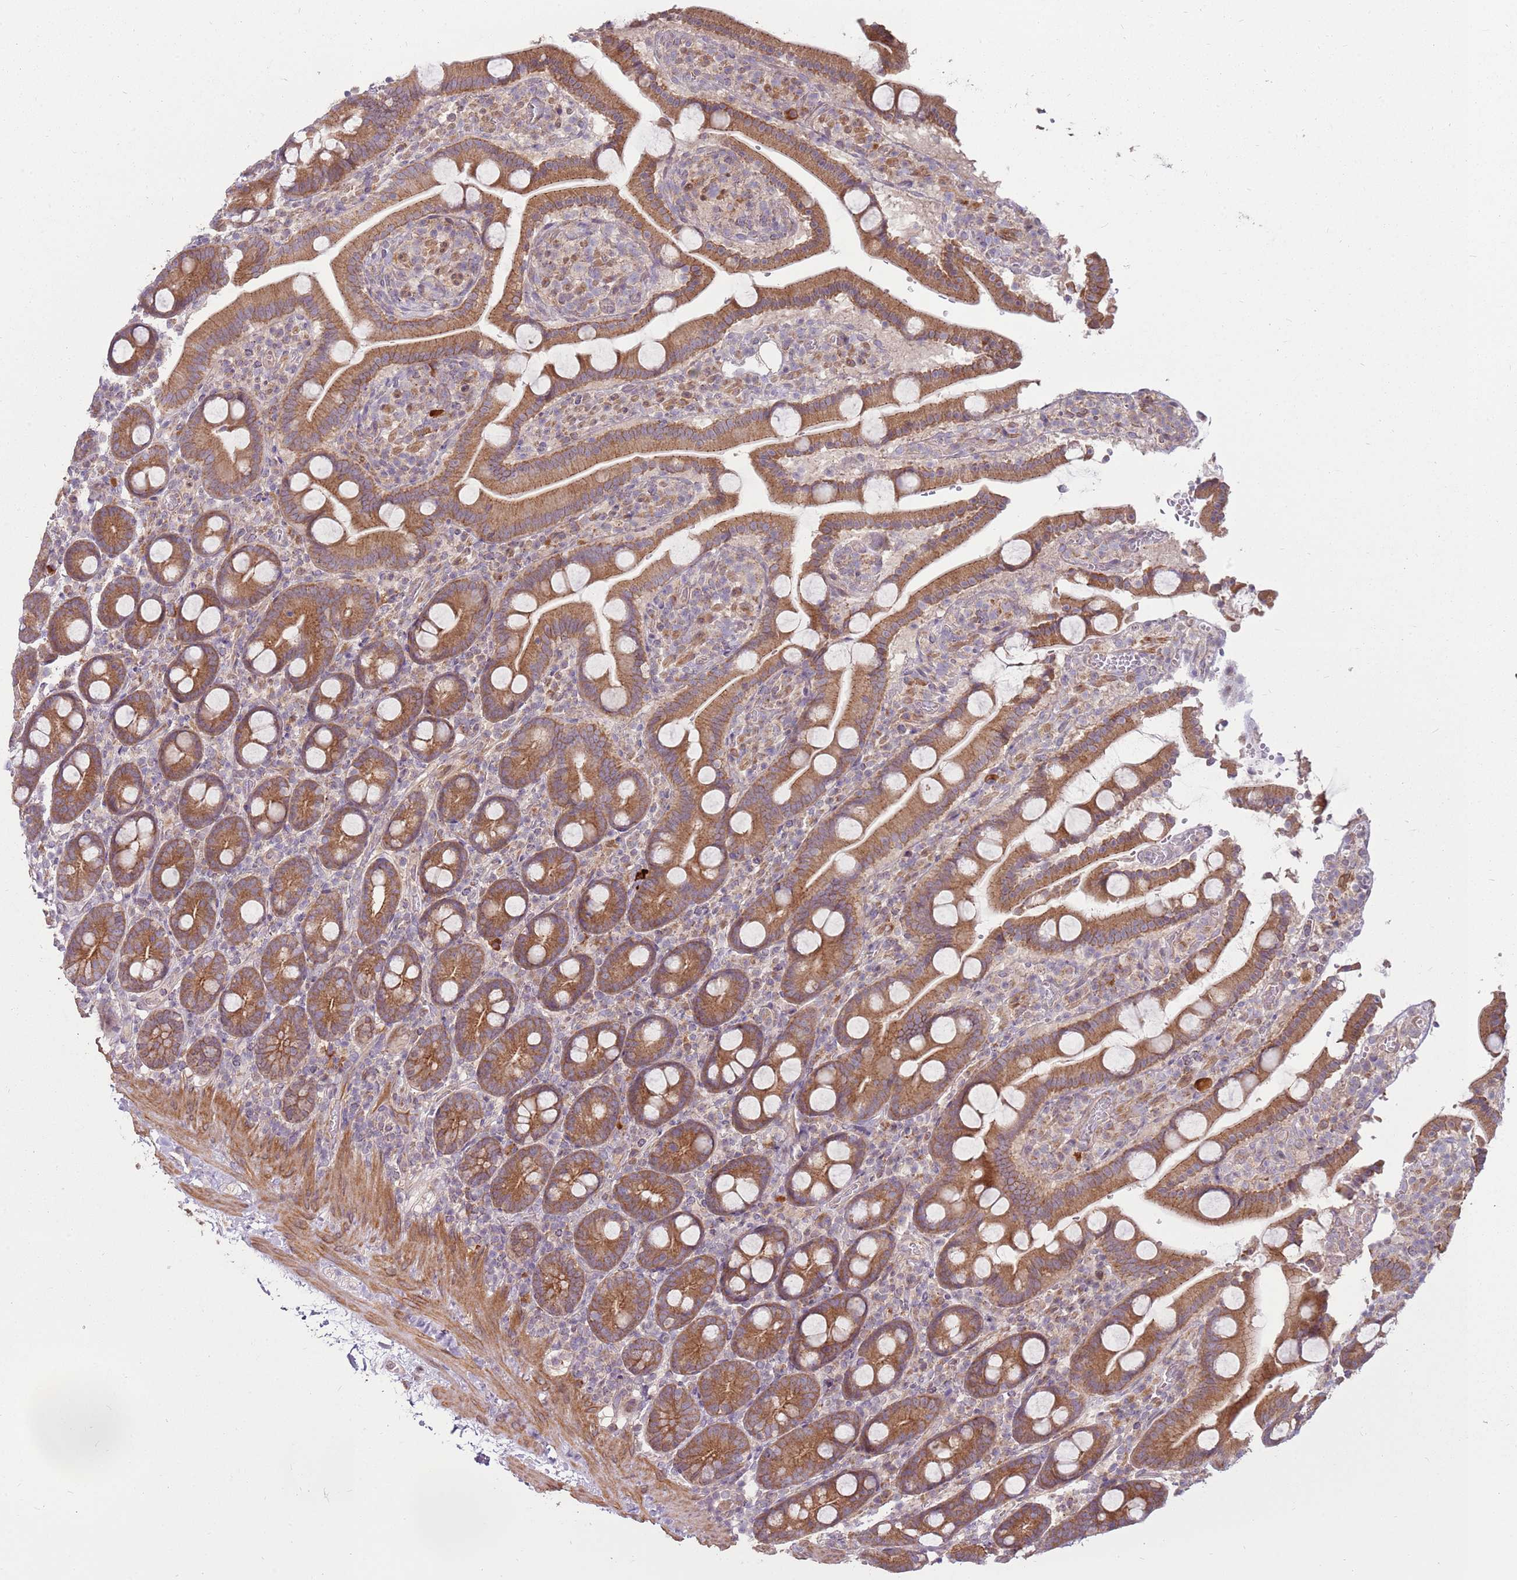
{"staining": {"intensity": "moderate", "quantity": ">75%", "location": "cytoplasmic/membranous"}, "tissue": "duodenum", "cell_type": "Glandular cells", "image_type": "normal", "snomed": [{"axis": "morphology", "description": "Normal tissue, NOS"}, {"axis": "topography", "description": "Duodenum"}], "caption": "Duodenum stained with immunohistochemistry exhibits moderate cytoplasmic/membranous expression in about >75% of glandular cells.", "gene": "SPATA31D1", "patient": {"sex": "male", "age": 55}}